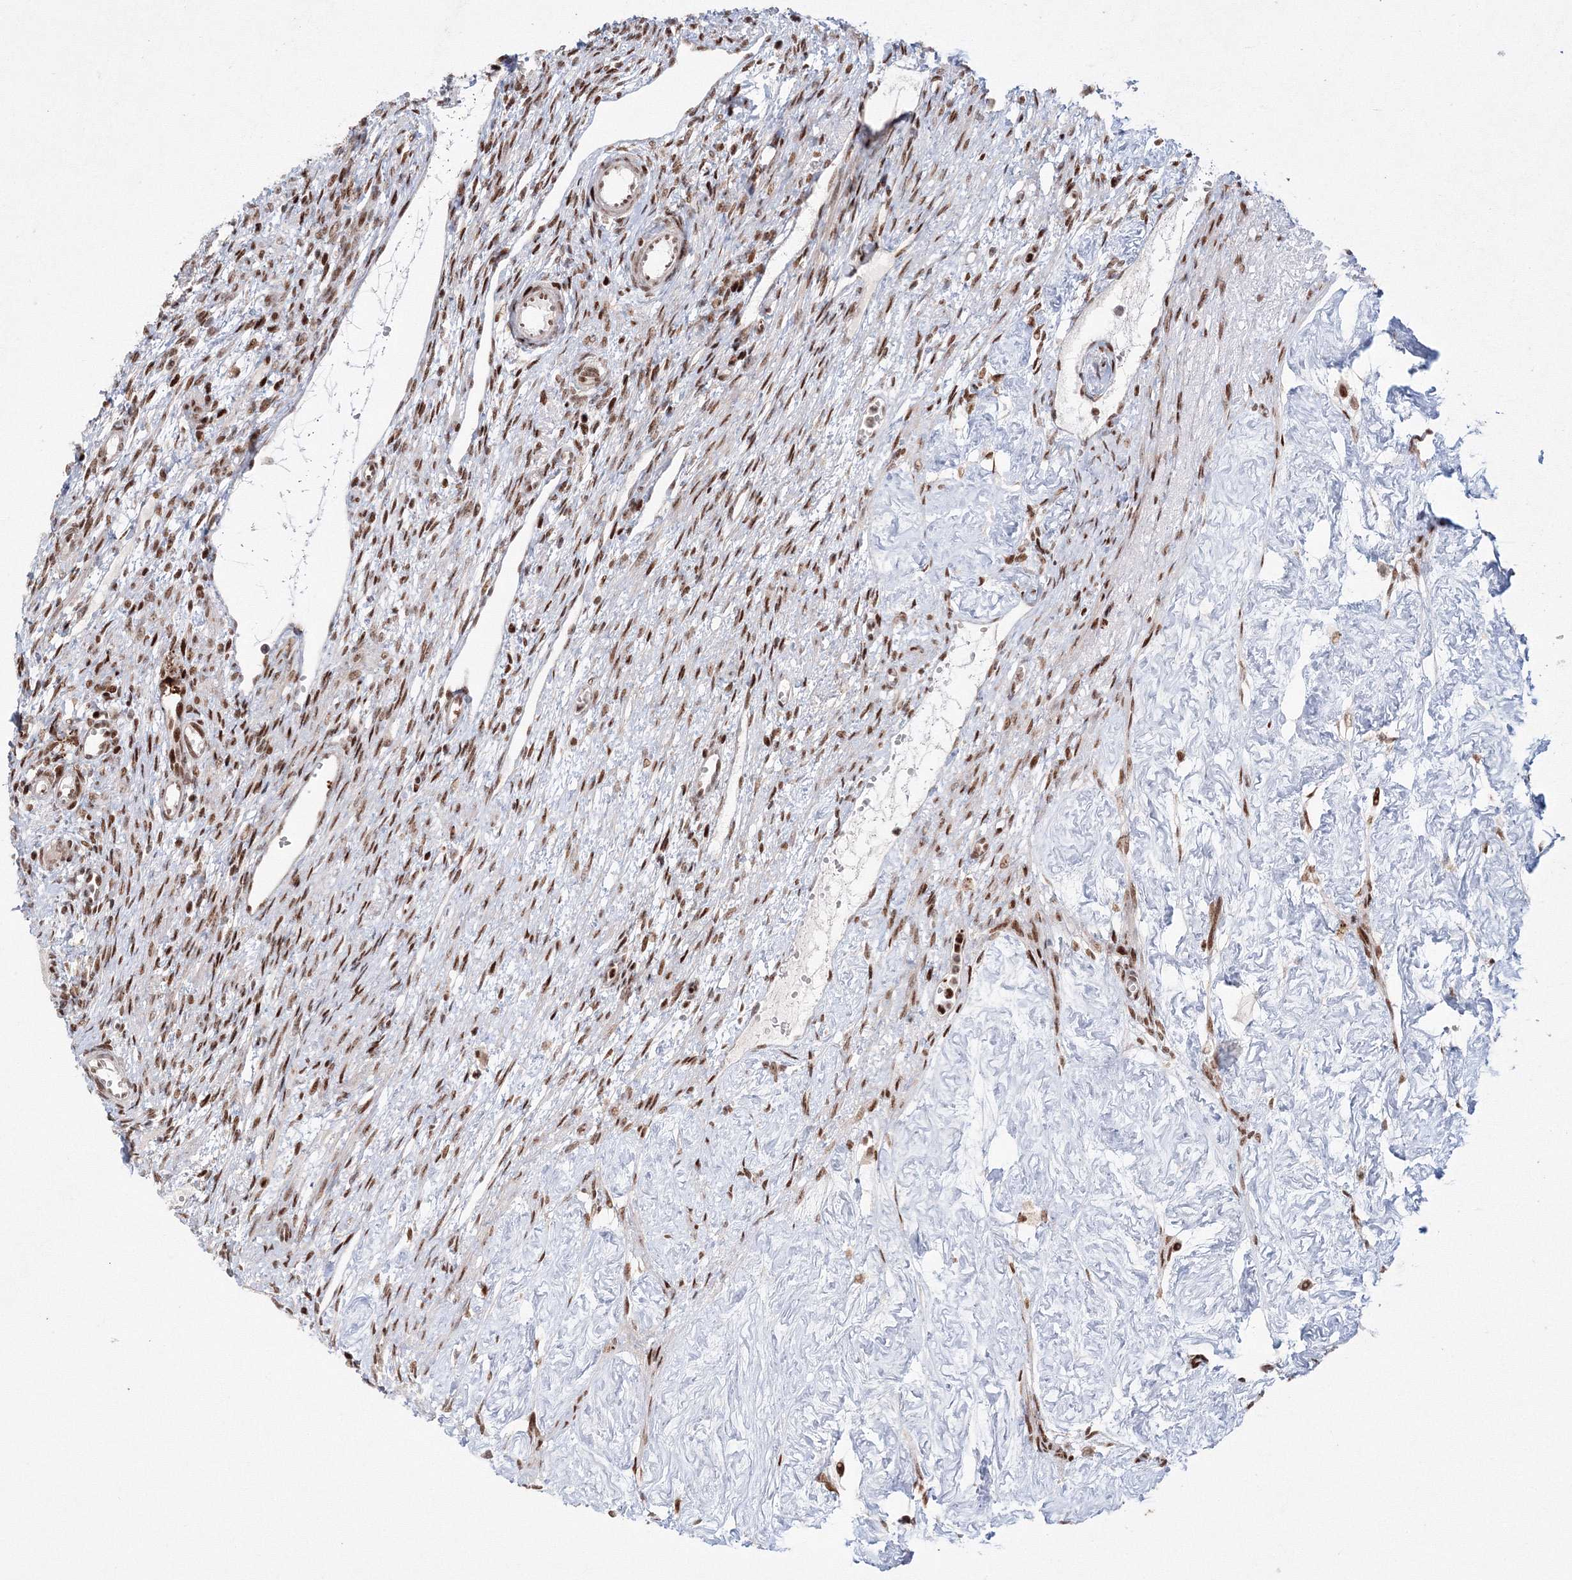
{"staining": {"intensity": "moderate", "quantity": ">75%", "location": "nuclear"}, "tissue": "ovary", "cell_type": "Ovarian stroma cells", "image_type": "normal", "snomed": [{"axis": "morphology", "description": "Normal tissue, NOS"}, {"axis": "morphology", "description": "Cyst, NOS"}, {"axis": "topography", "description": "Ovary"}], "caption": "Immunohistochemistry (IHC) (DAB (3,3'-diaminobenzidine)) staining of normal human ovary exhibits moderate nuclear protein expression in about >75% of ovarian stroma cells.", "gene": "LIG1", "patient": {"sex": "female", "age": 33}}